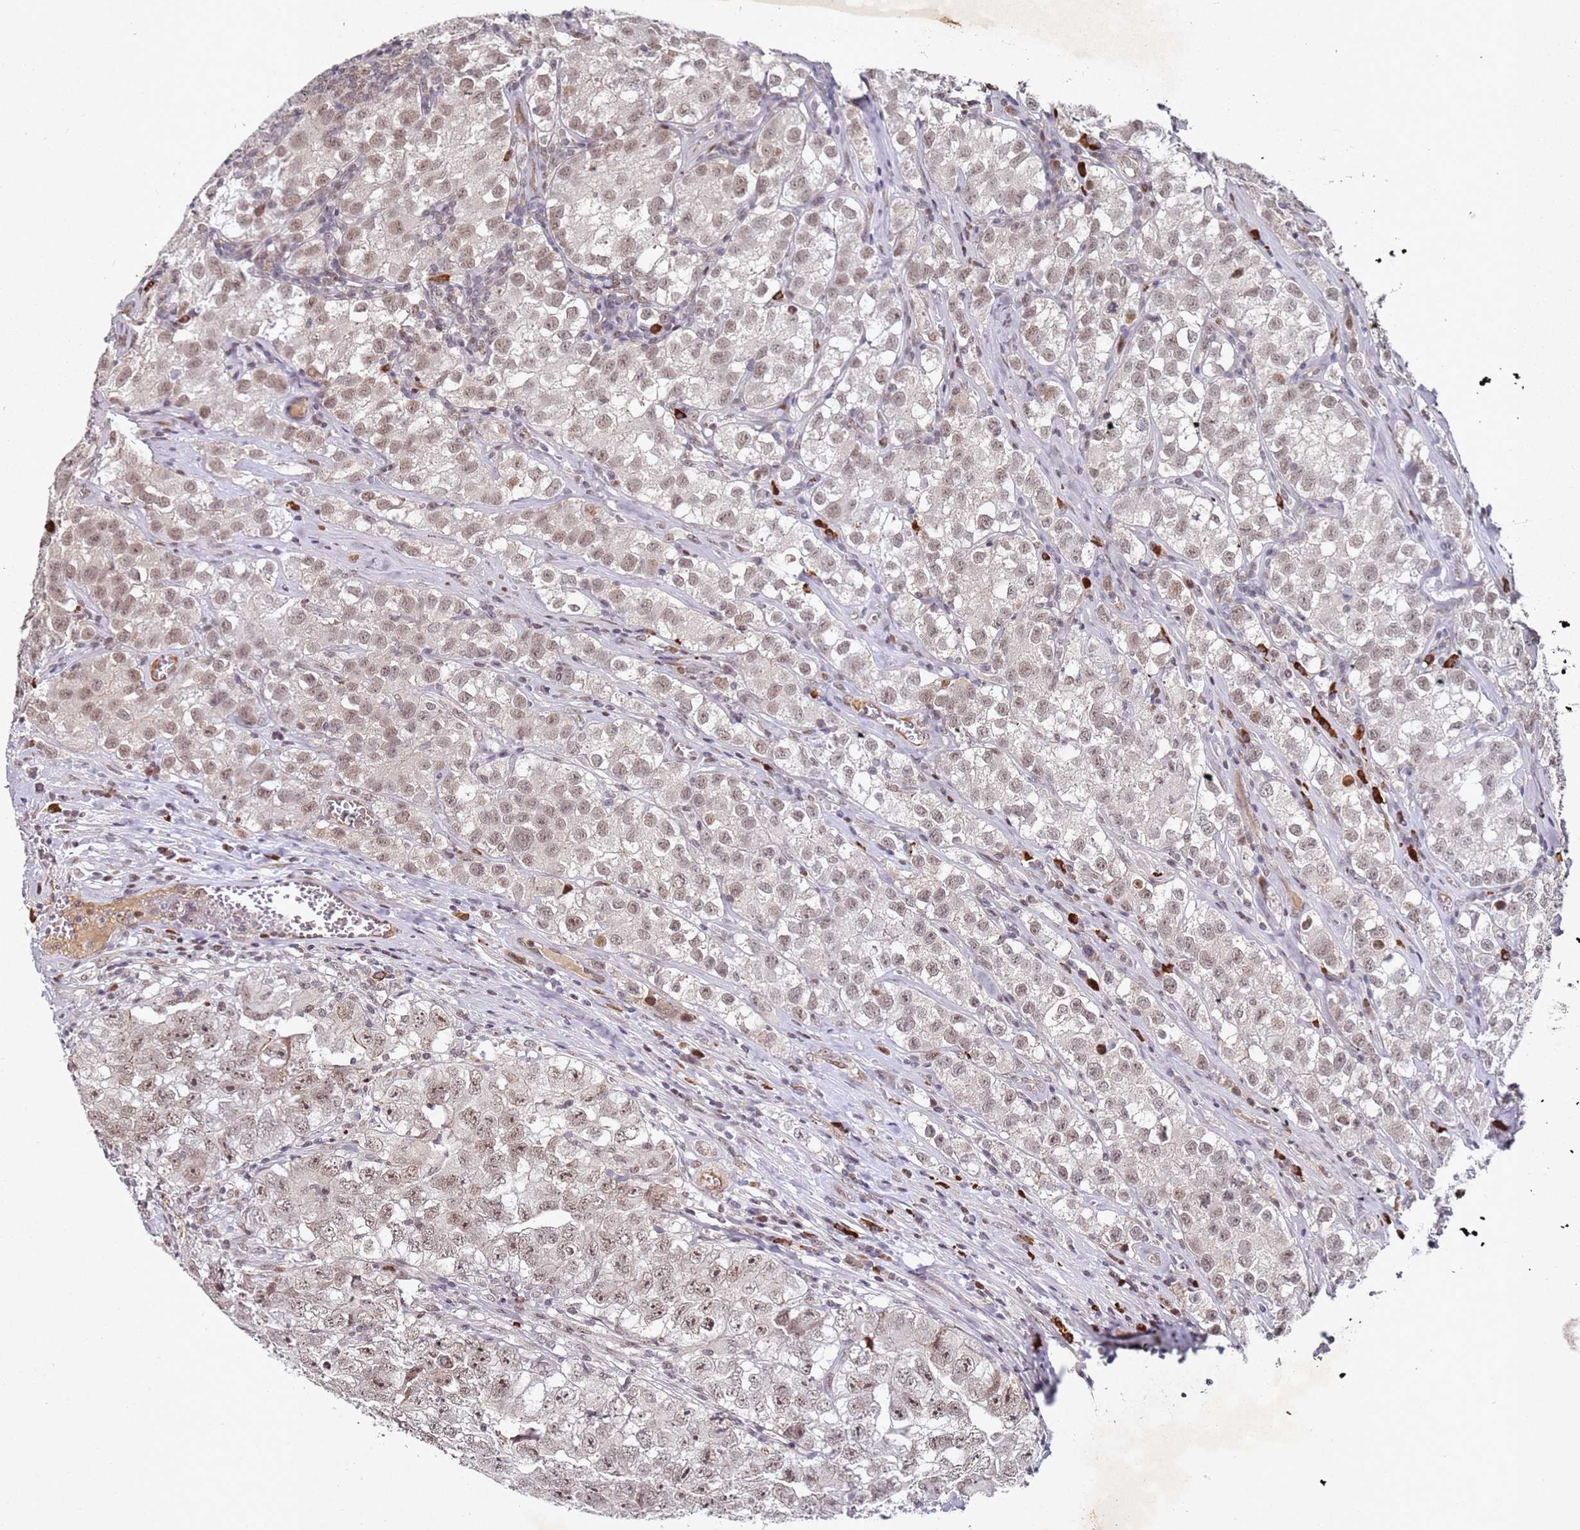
{"staining": {"intensity": "moderate", "quantity": ">75%", "location": "nuclear"}, "tissue": "testis cancer", "cell_type": "Tumor cells", "image_type": "cancer", "snomed": [{"axis": "morphology", "description": "Seminoma, NOS"}, {"axis": "morphology", "description": "Carcinoma, Embryonal, NOS"}, {"axis": "topography", "description": "Testis"}], "caption": "Protein expression analysis of human testis cancer (seminoma) reveals moderate nuclear staining in about >75% of tumor cells. (IHC, brightfield microscopy, high magnification).", "gene": "ATF6B", "patient": {"sex": "male", "age": 43}}